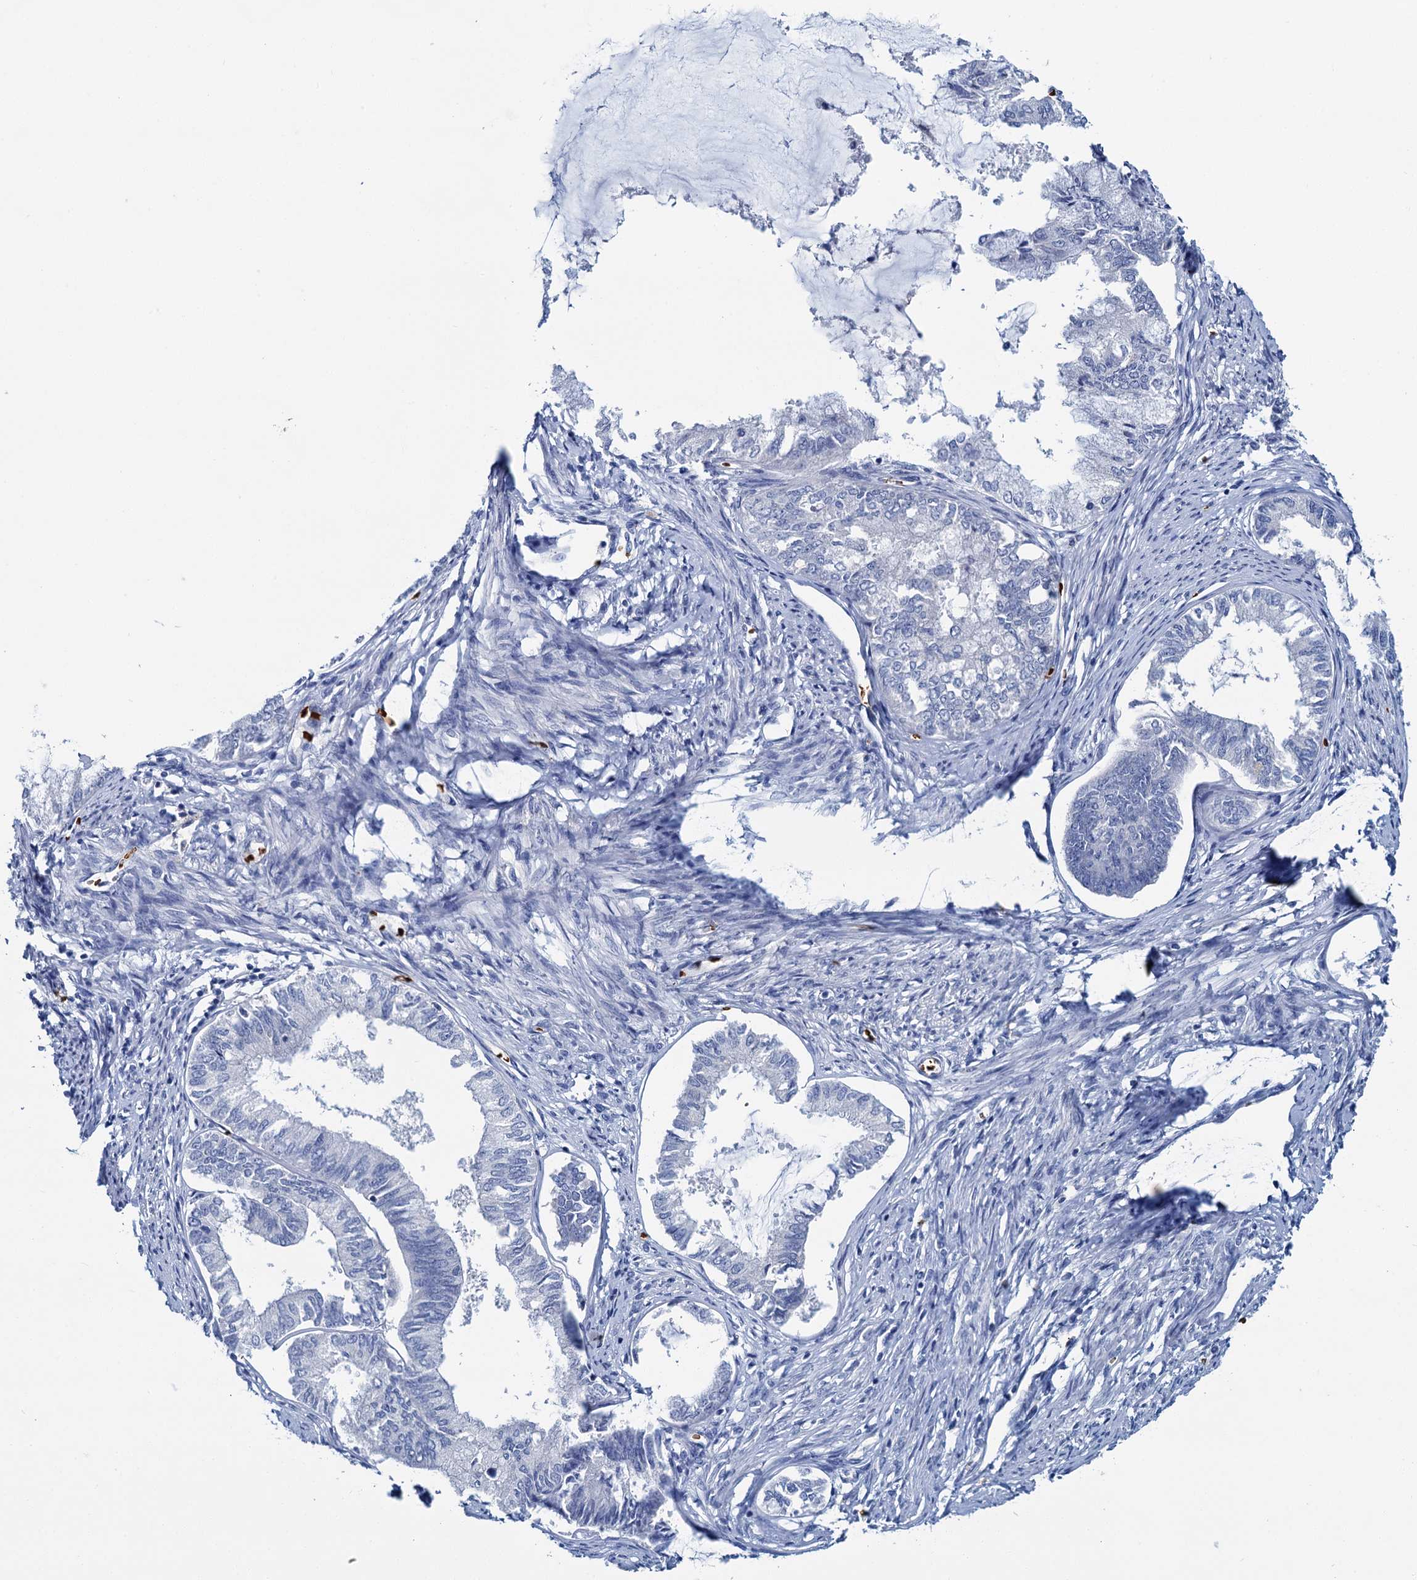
{"staining": {"intensity": "negative", "quantity": "none", "location": "none"}, "tissue": "endometrial cancer", "cell_type": "Tumor cells", "image_type": "cancer", "snomed": [{"axis": "morphology", "description": "Adenocarcinoma, NOS"}, {"axis": "topography", "description": "Endometrium"}], "caption": "Endometrial cancer (adenocarcinoma) stained for a protein using IHC exhibits no expression tumor cells.", "gene": "ATG2A", "patient": {"sex": "female", "age": 86}}